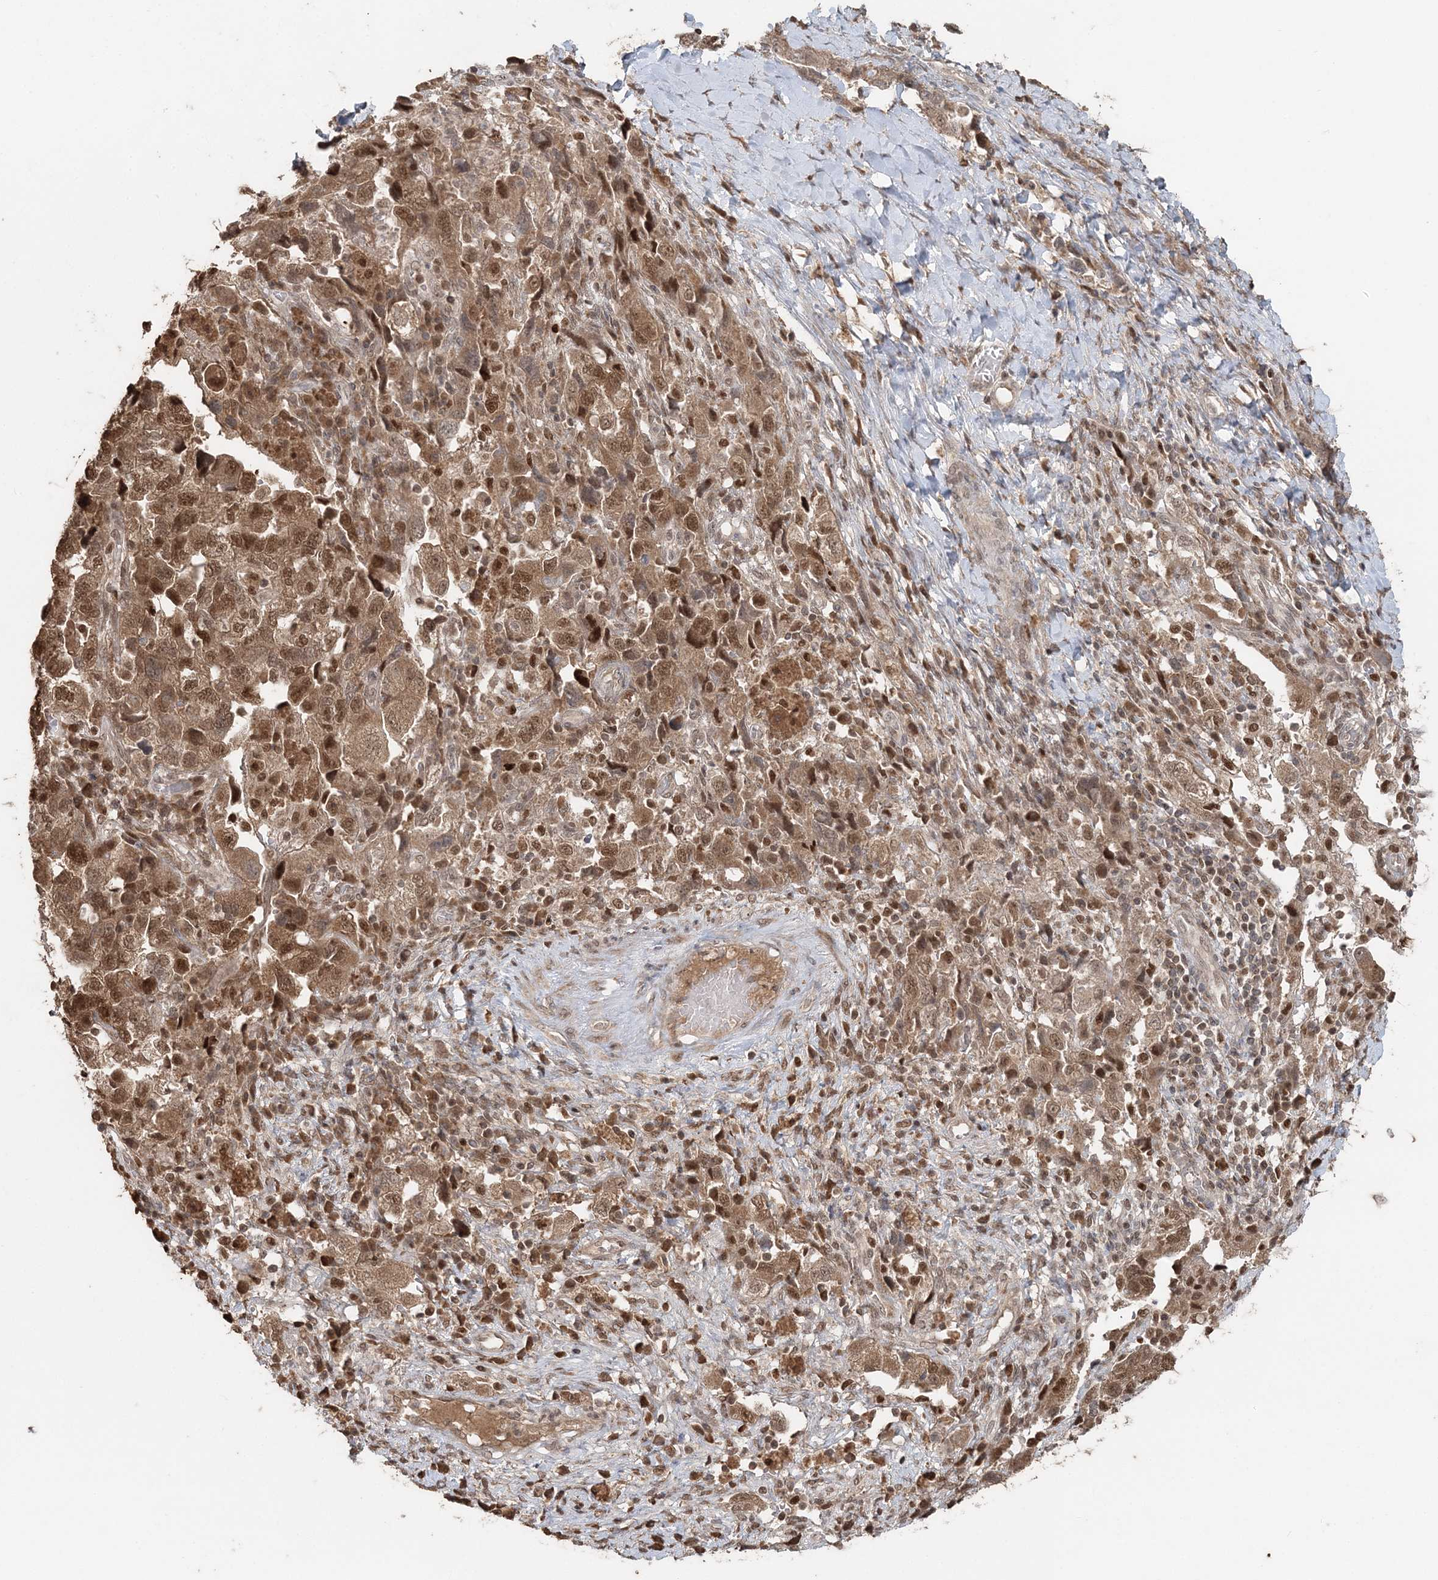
{"staining": {"intensity": "moderate", "quantity": ">75%", "location": "cytoplasmic/membranous,nuclear"}, "tissue": "ovarian cancer", "cell_type": "Tumor cells", "image_type": "cancer", "snomed": [{"axis": "morphology", "description": "Carcinoma, NOS"}, {"axis": "morphology", "description": "Cystadenocarcinoma, serous, NOS"}, {"axis": "topography", "description": "Ovary"}], "caption": "This image shows immunohistochemistry staining of human ovarian serous cystadenocarcinoma, with medium moderate cytoplasmic/membranous and nuclear staining in approximately >75% of tumor cells.", "gene": "SLU7", "patient": {"sex": "female", "age": 69}}